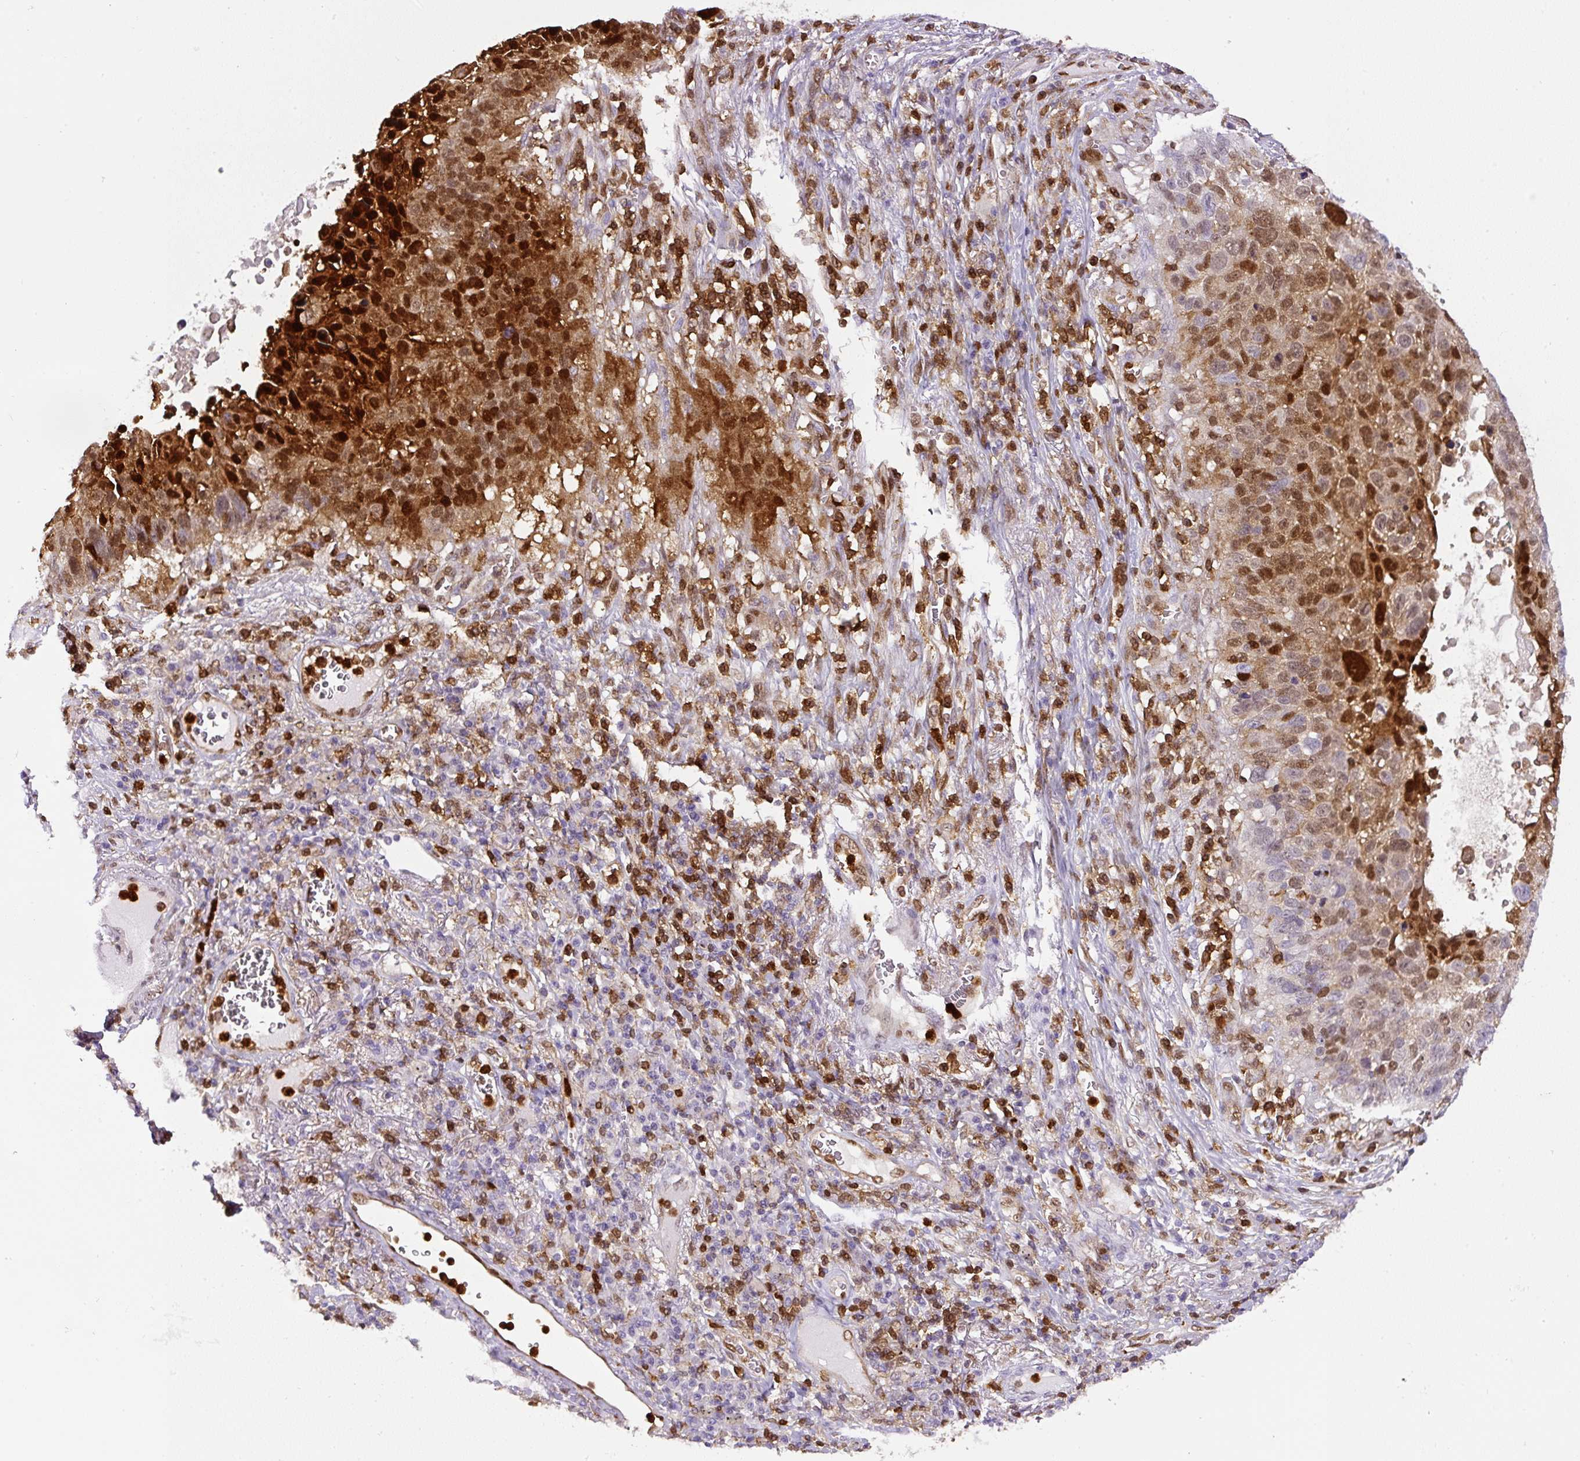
{"staining": {"intensity": "strong", "quantity": "25%-75%", "location": "nuclear"}, "tissue": "lung cancer", "cell_type": "Tumor cells", "image_type": "cancer", "snomed": [{"axis": "morphology", "description": "Squamous cell carcinoma, NOS"}, {"axis": "topography", "description": "Lung"}], "caption": "Immunohistochemistry (IHC) (DAB) staining of human lung cancer demonstrates strong nuclear protein staining in about 25%-75% of tumor cells.", "gene": "ANXA1", "patient": {"sex": "male", "age": 66}}